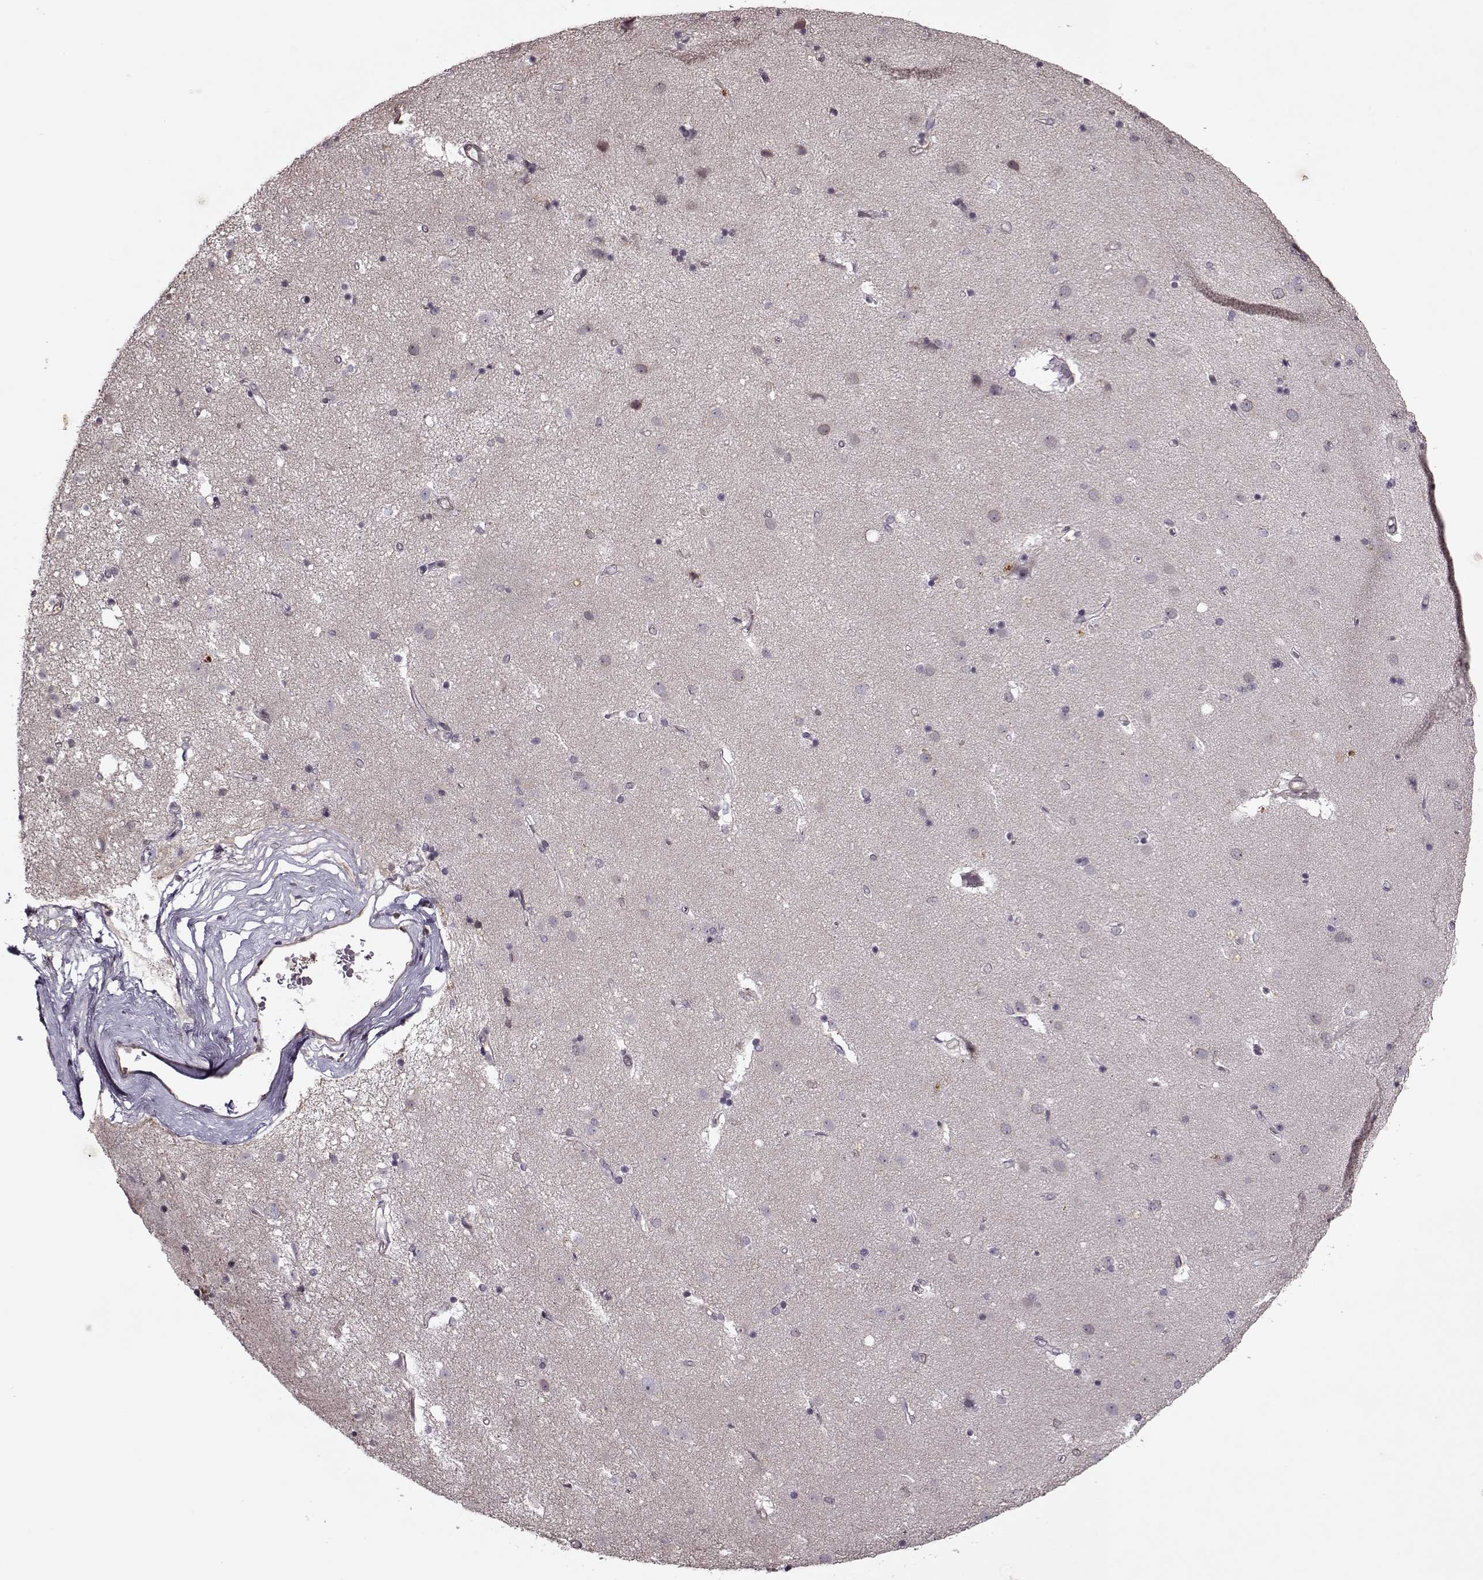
{"staining": {"intensity": "negative", "quantity": "none", "location": "none"}, "tissue": "caudate", "cell_type": "Glial cells", "image_type": "normal", "snomed": [{"axis": "morphology", "description": "Normal tissue, NOS"}, {"axis": "topography", "description": "Lateral ventricle wall"}], "caption": "Photomicrograph shows no protein positivity in glial cells of unremarkable caudate. (Immunohistochemistry (ihc), brightfield microscopy, high magnification).", "gene": "KRT9", "patient": {"sex": "female", "age": 71}}